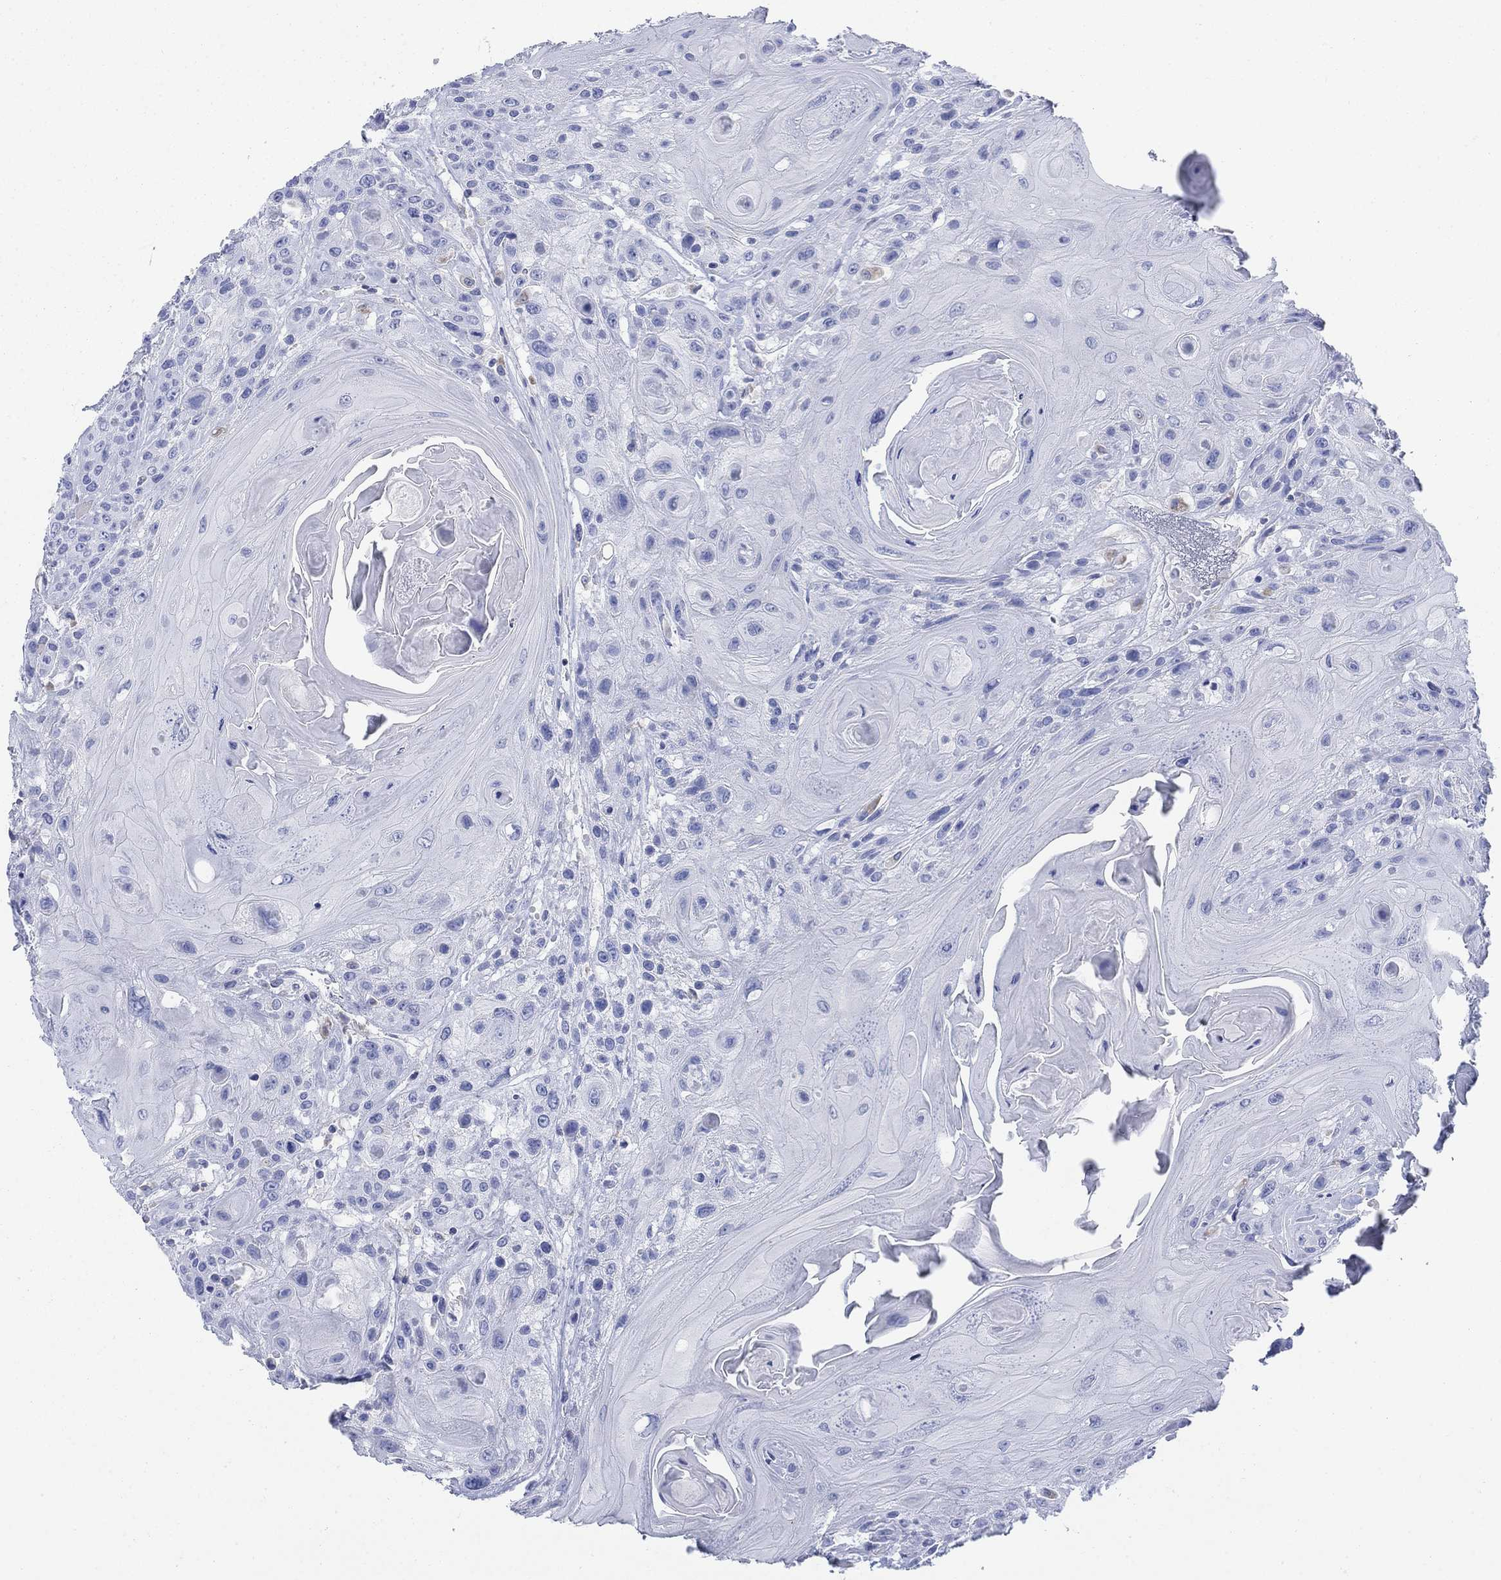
{"staining": {"intensity": "negative", "quantity": "none", "location": "none"}, "tissue": "head and neck cancer", "cell_type": "Tumor cells", "image_type": "cancer", "snomed": [{"axis": "morphology", "description": "Squamous cell carcinoma, NOS"}, {"axis": "topography", "description": "Head-Neck"}], "caption": "Immunohistochemistry (IHC) micrograph of neoplastic tissue: human squamous cell carcinoma (head and neck) stained with DAB (3,3'-diaminobenzidine) reveals no significant protein positivity in tumor cells. The staining is performed using DAB brown chromogen with nuclei counter-stained in using hematoxylin.", "gene": "SCCPDH", "patient": {"sex": "female", "age": 59}}